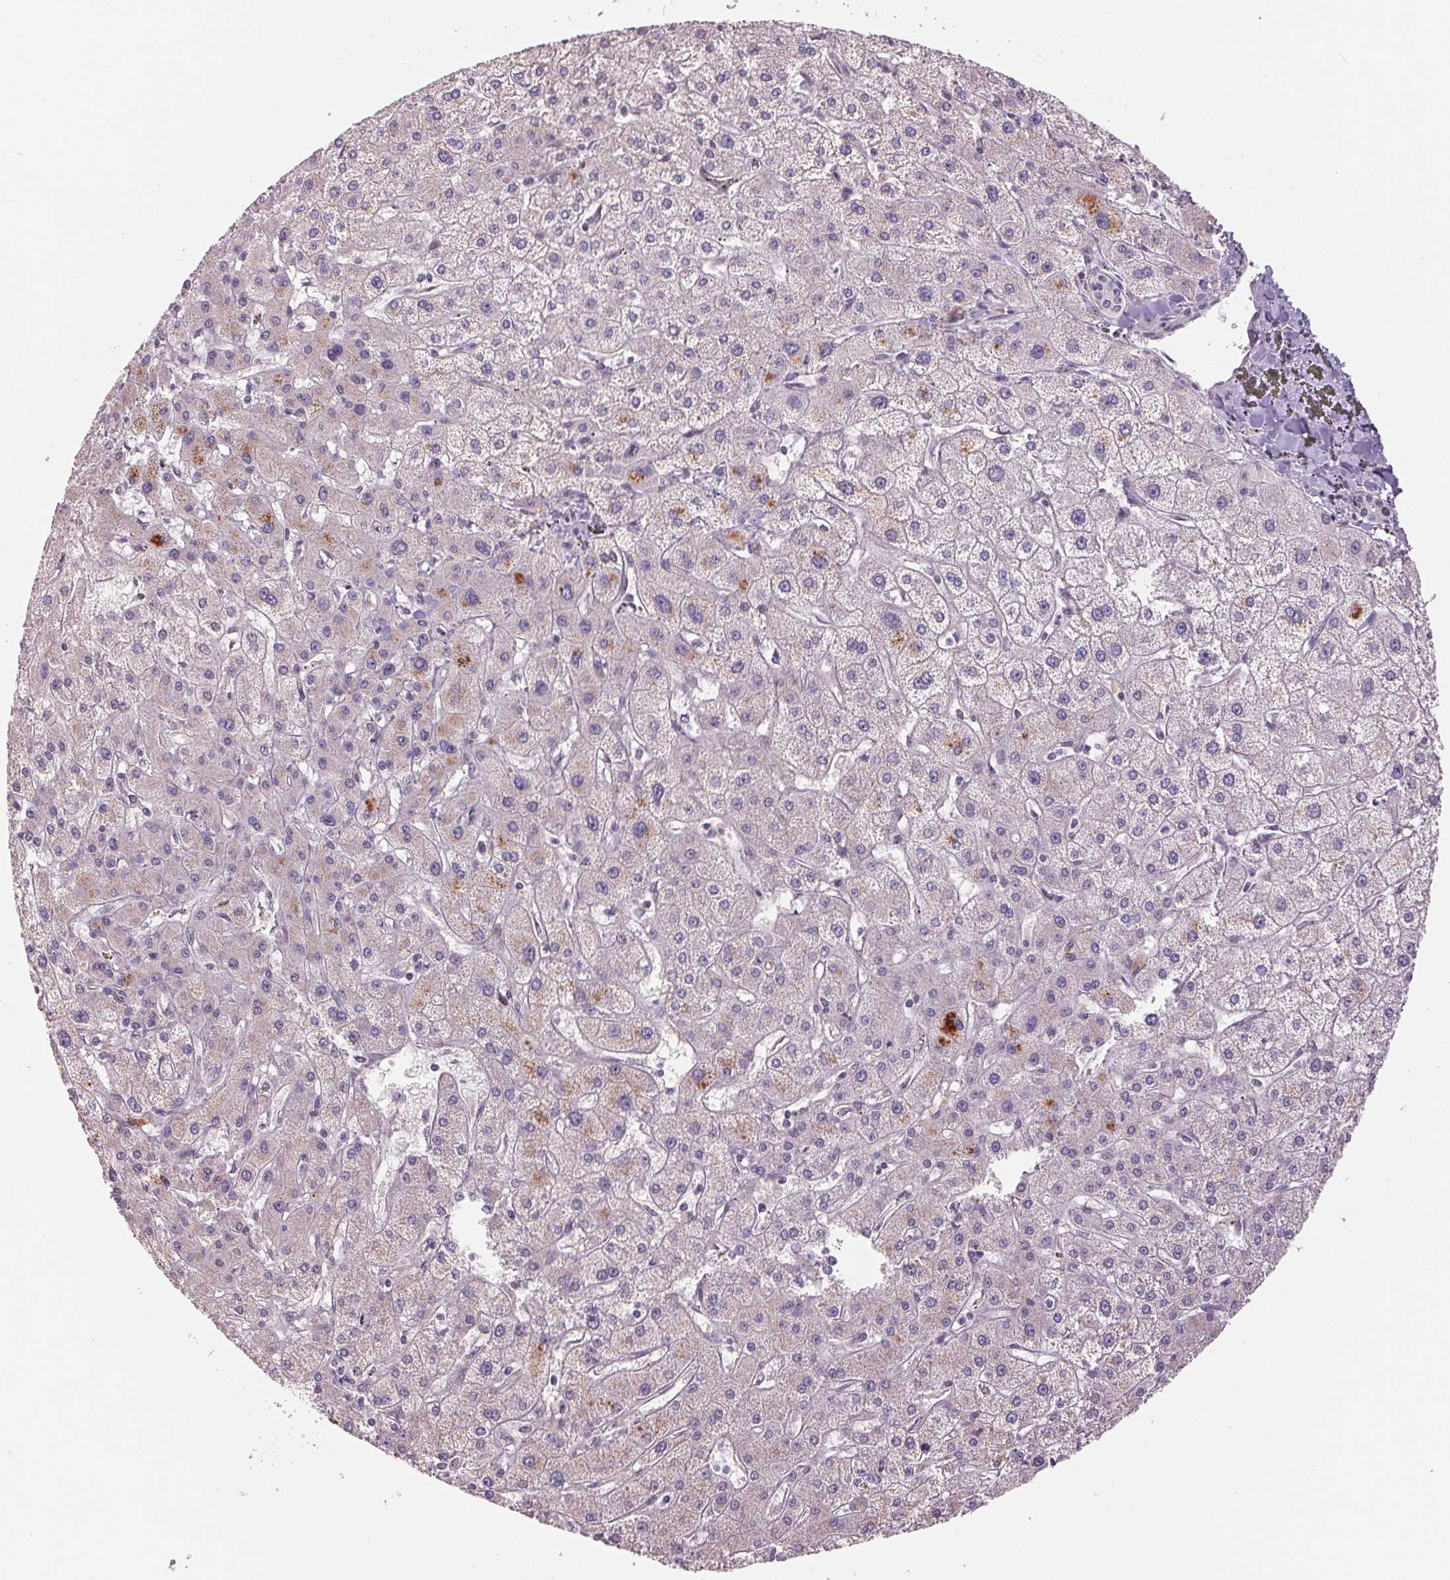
{"staining": {"intensity": "negative", "quantity": "none", "location": "none"}, "tissue": "liver cancer", "cell_type": "Tumor cells", "image_type": "cancer", "snomed": [{"axis": "morphology", "description": "Cholangiocarcinoma"}, {"axis": "topography", "description": "Liver"}], "caption": "A photomicrograph of liver cholangiocarcinoma stained for a protein displays no brown staining in tumor cells.", "gene": "ZBTB4", "patient": {"sex": "female", "age": 60}}